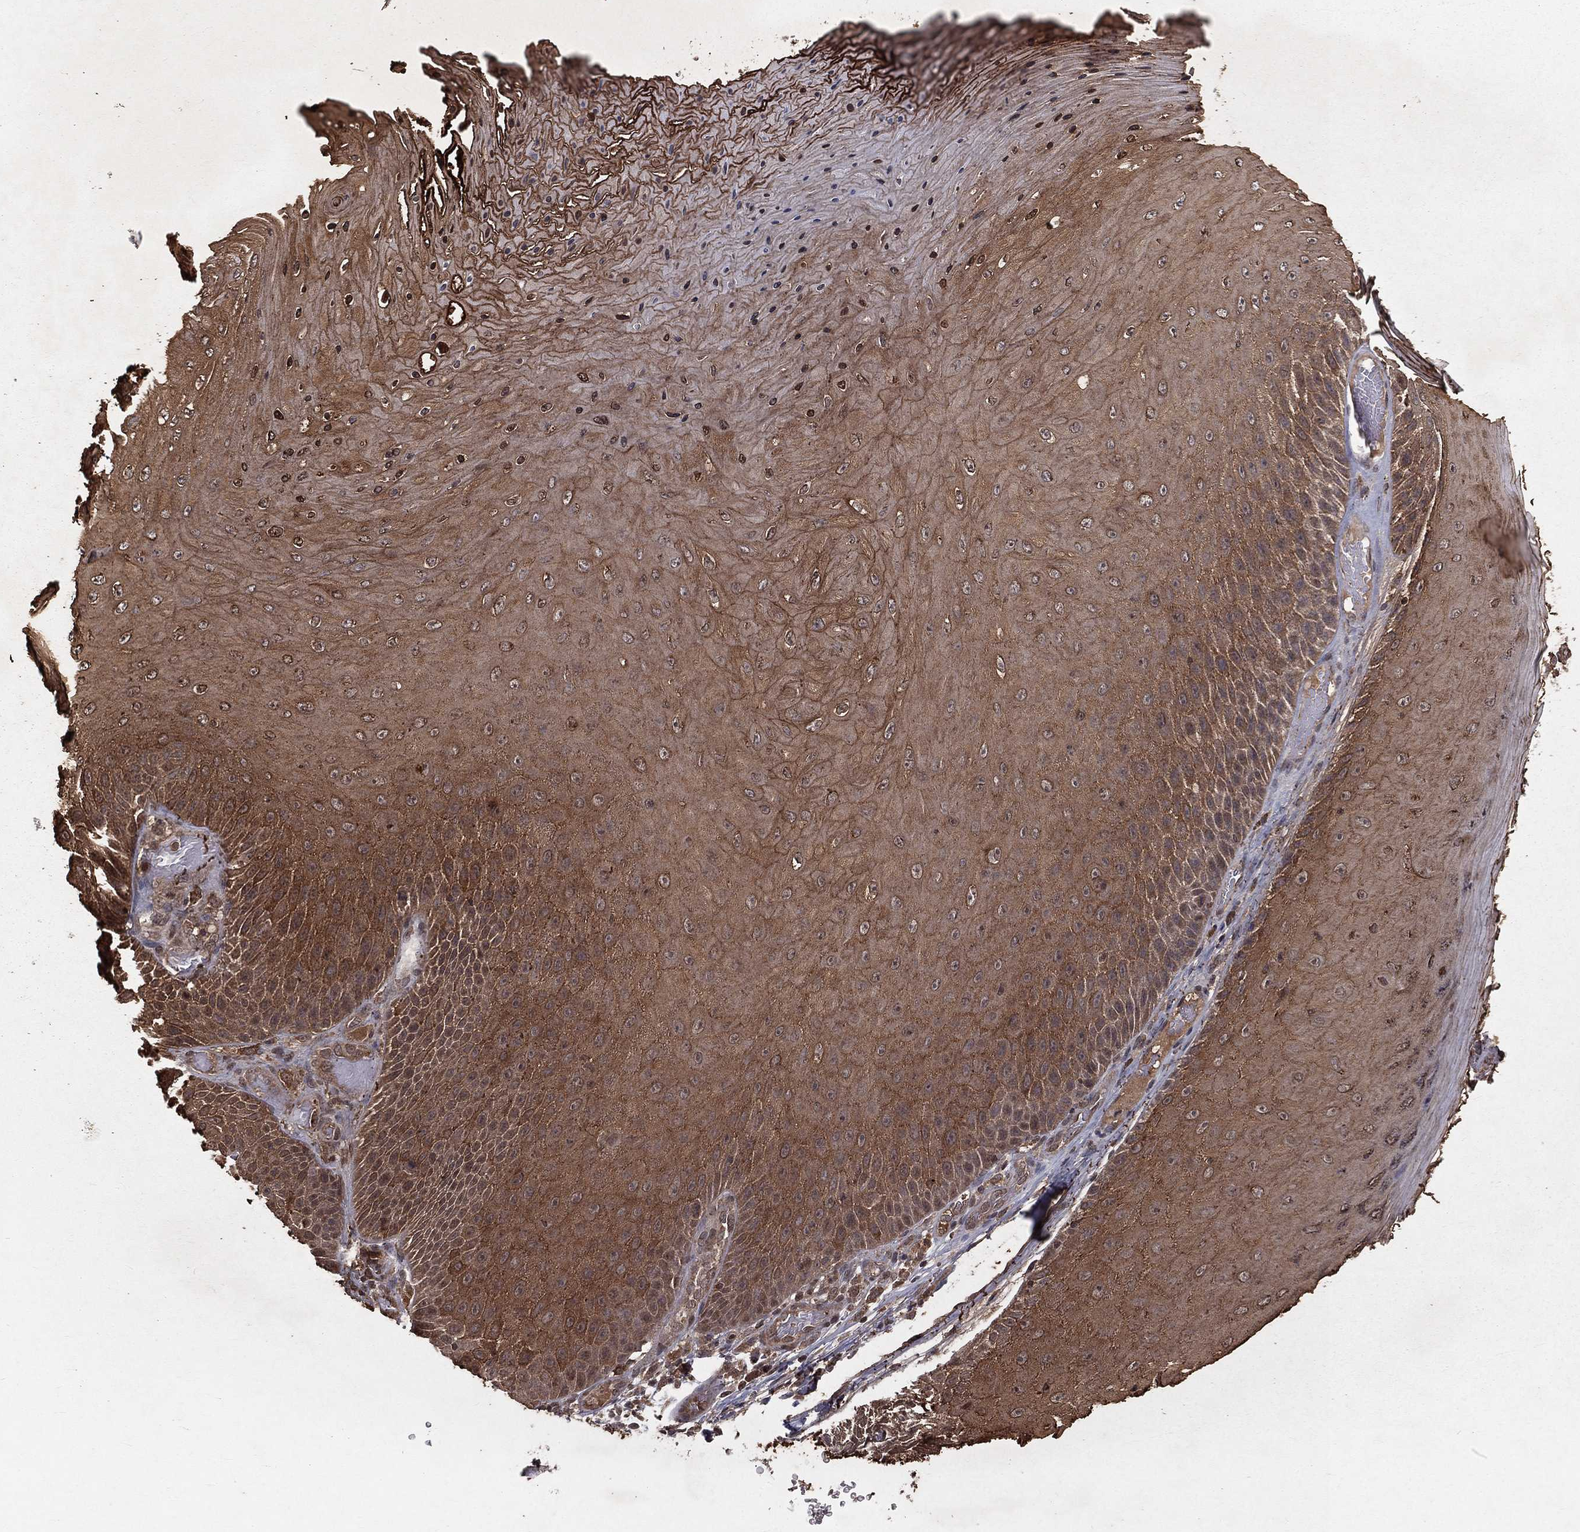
{"staining": {"intensity": "moderate", "quantity": ">75%", "location": "cytoplasmic/membranous"}, "tissue": "skin cancer", "cell_type": "Tumor cells", "image_type": "cancer", "snomed": [{"axis": "morphology", "description": "Squamous cell carcinoma, NOS"}, {"axis": "topography", "description": "Skin"}], "caption": "Human skin cancer (squamous cell carcinoma) stained for a protein (brown) shows moderate cytoplasmic/membranous positive positivity in about >75% of tumor cells.", "gene": "ZDHHC15", "patient": {"sex": "male", "age": 62}}